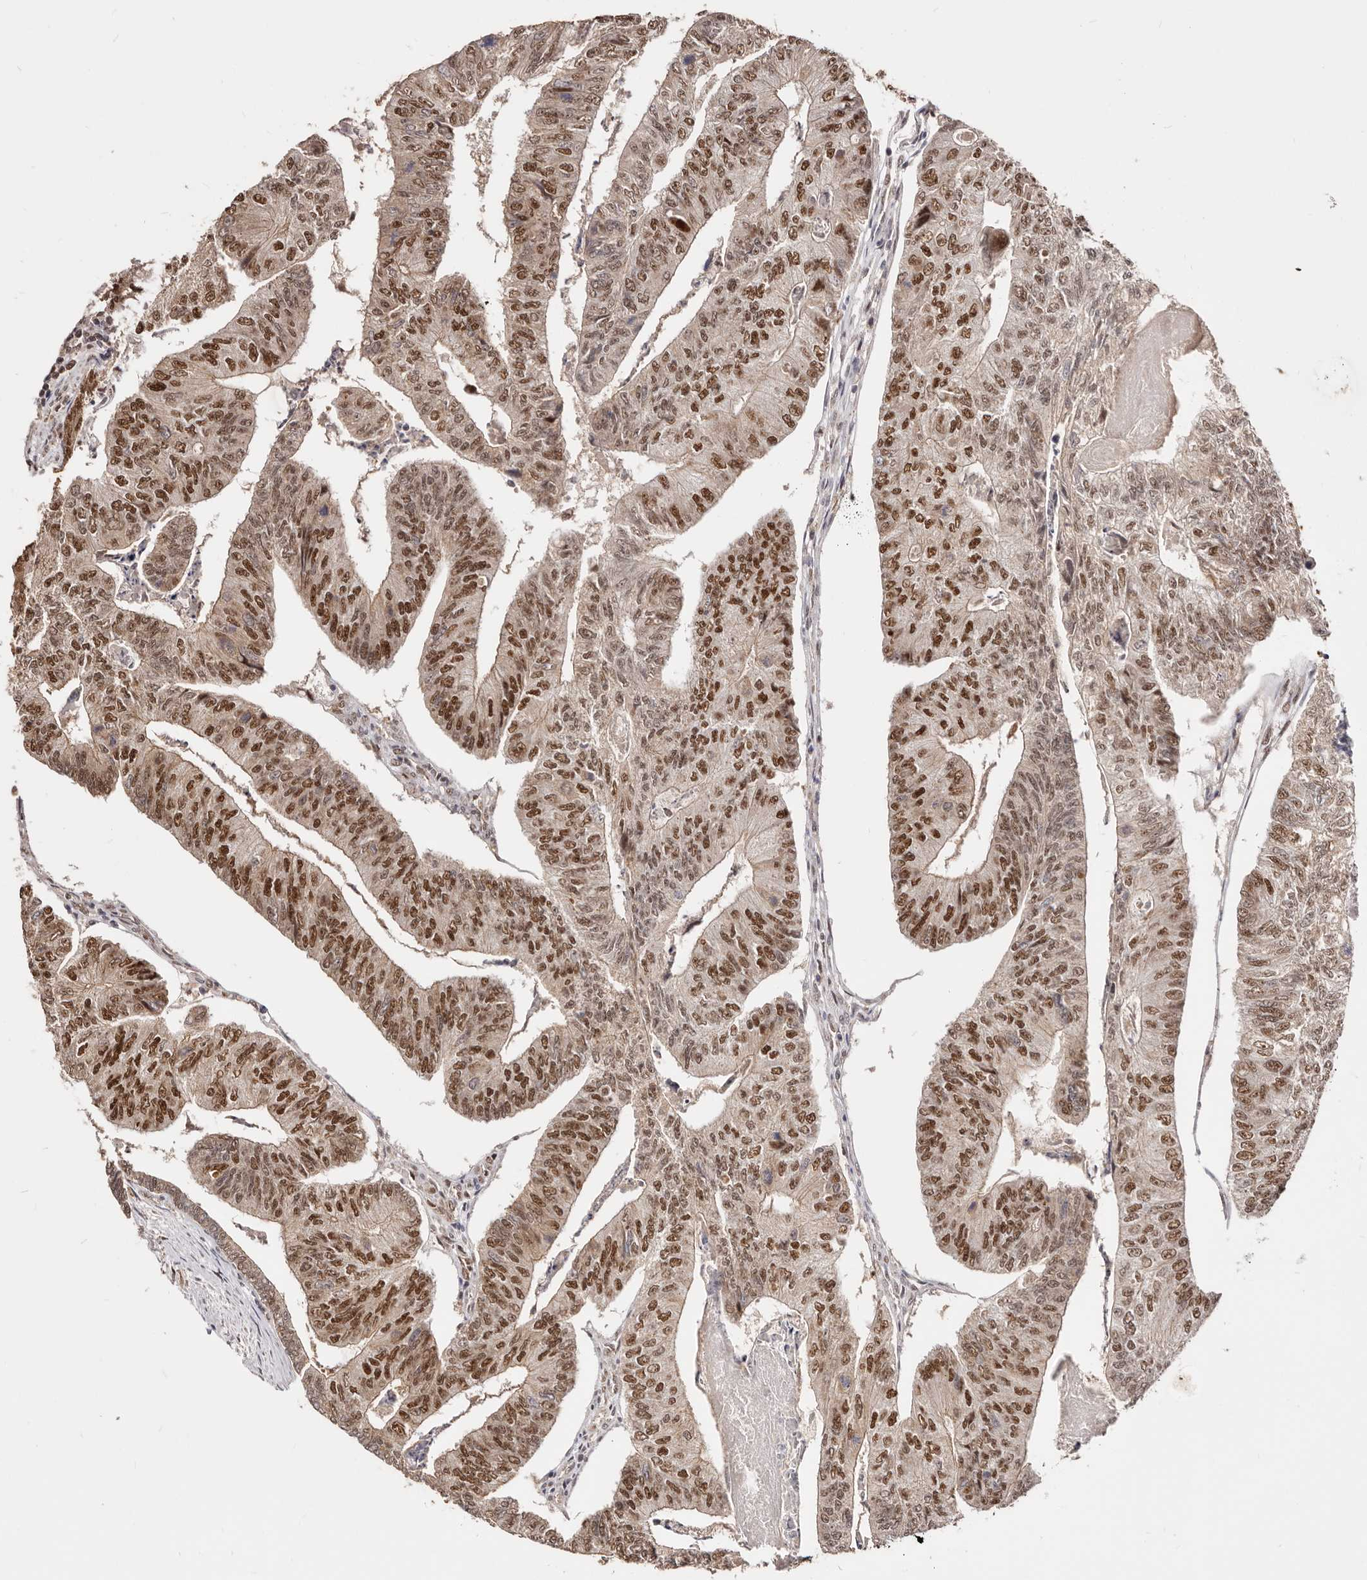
{"staining": {"intensity": "strong", "quantity": ">75%", "location": "cytoplasmic/membranous,nuclear"}, "tissue": "colorectal cancer", "cell_type": "Tumor cells", "image_type": "cancer", "snomed": [{"axis": "morphology", "description": "Adenocarcinoma, NOS"}, {"axis": "topography", "description": "Colon"}], "caption": "Colorectal cancer (adenocarcinoma) tissue displays strong cytoplasmic/membranous and nuclear positivity in approximately >75% of tumor cells", "gene": "SEC14L1", "patient": {"sex": "female", "age": 67}}